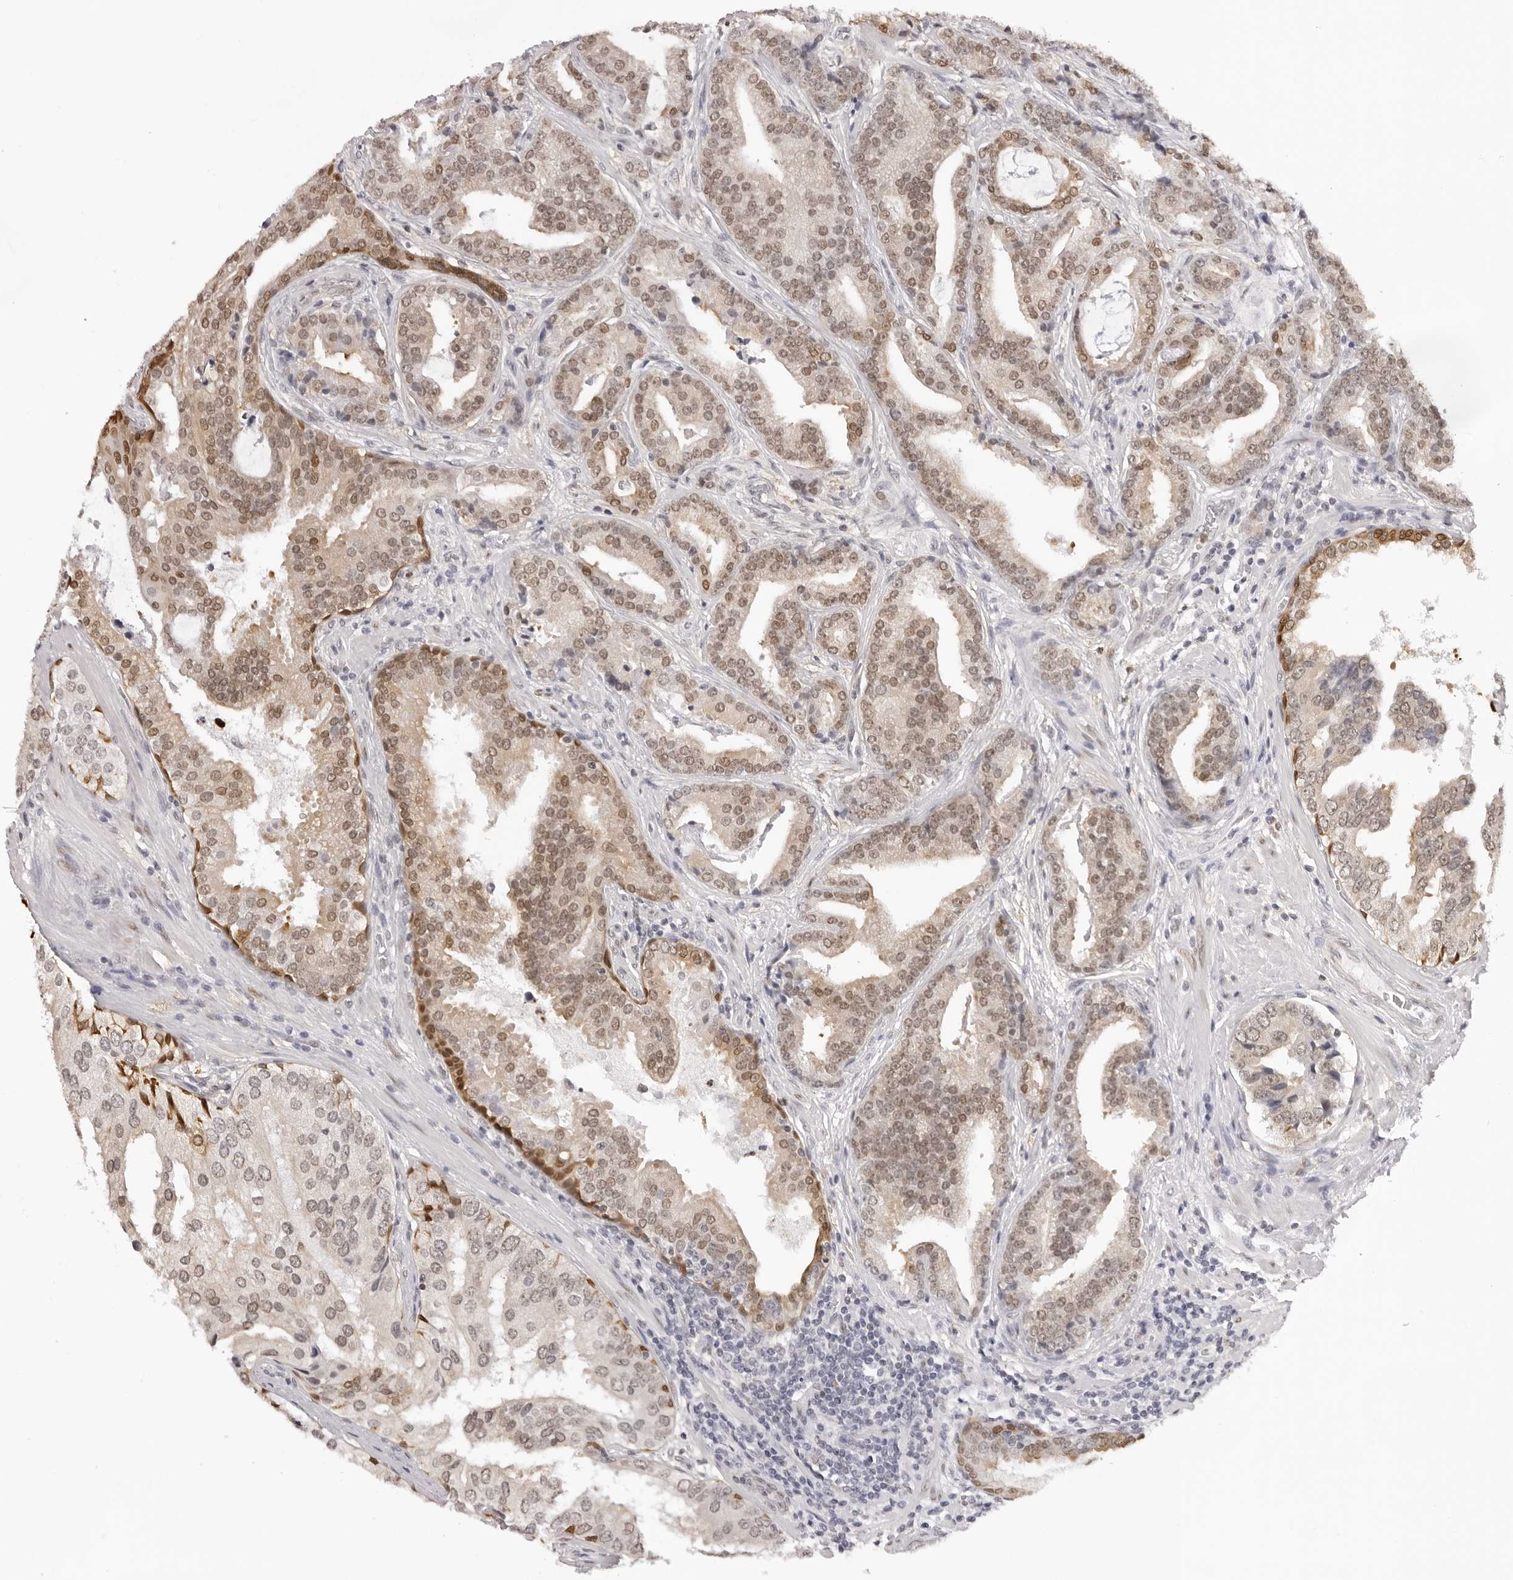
{"staining": {"intensity": "moderate", "quantity": ">75%", "location": "cytoplasmic/membranous,nuclear"}, "tissue": "prostate cancer", "cell_type": "Tumor cells", "image_type": "cancer", "snomed": [{"axis": "morphology", "description": "Adenocarcinoma, Low grade"}, {"axis": "topography", "description": "Prostate"}], "caption": "A histopathology image showing moderate cytoplasmic/membranous and nuclear staining in about >75% of tumor cells in adenocarcinoma (low-grade) (prostate), as visualized by brown immunohistochemical staining.", "gene": "HSPA4", "patient": {"sex": "male", "age": 67}}